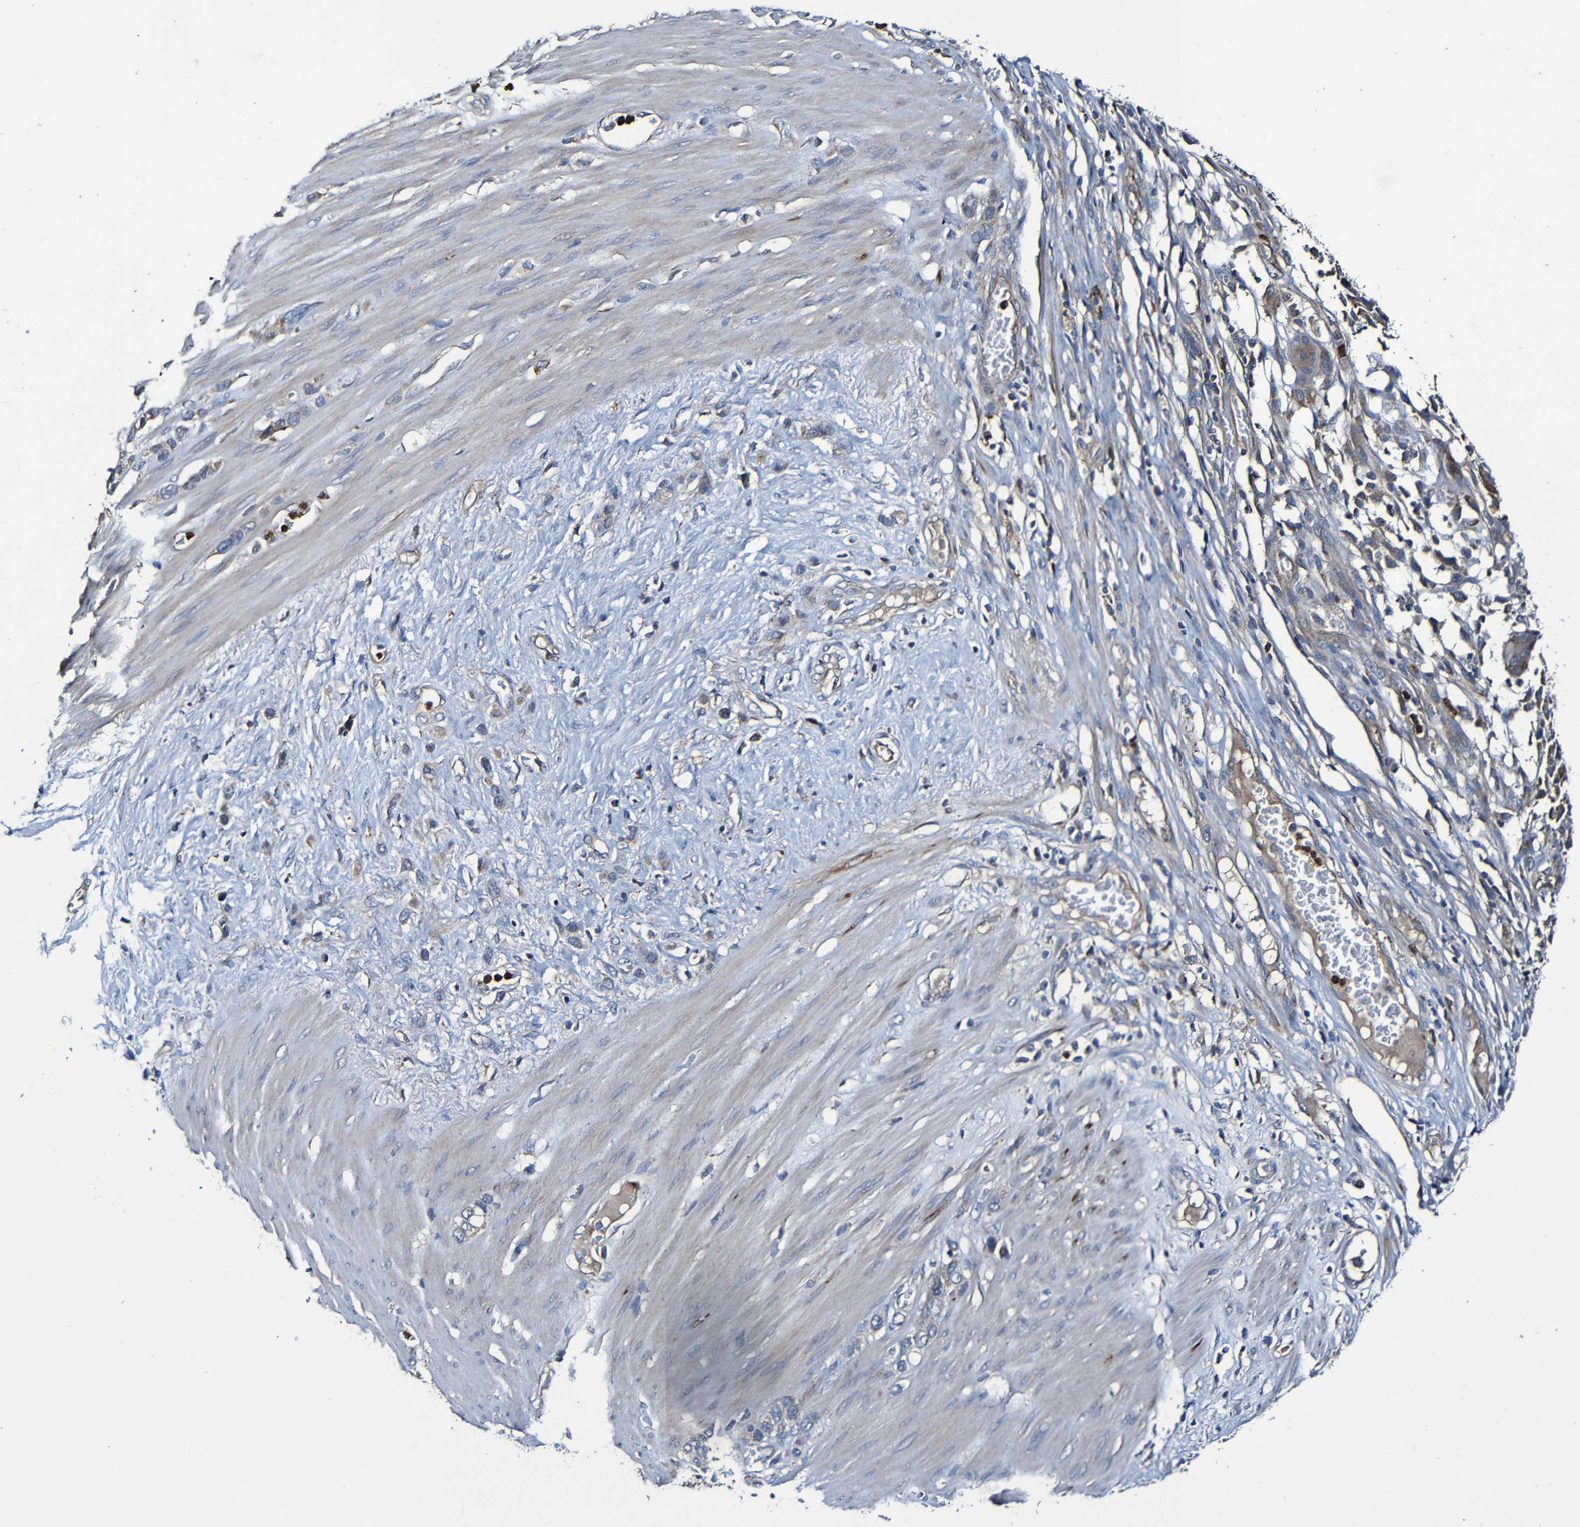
{"staining": {"intensity": "weak", "quantity": "25%-75%", "location": "cytoplasmic/membranous"}, "tissue": "stomach cancer", "cell_type": "Tumor cells", "image_type": "cancer", "snomed": [{"axis": "morphology", "description": "Adenocarcinoma, NOS"}, {"axis": "morphology", "description": "Adenocarcinoma, High grade"}, {"axis": "topography", "description": "Stomach, upper"}, {"axis": "topography", "description": "Stomach, lower"}], "caption": "A micrograph of human stomach cancer stained for a protein displays weak cytoplasmic/membranous brown staining in tumor cells. The protein of interest is shown in brown color, while the nuclei are stained blue.", "gene": "ADAM15", "patient": {"sex": "female", "age": 65}}